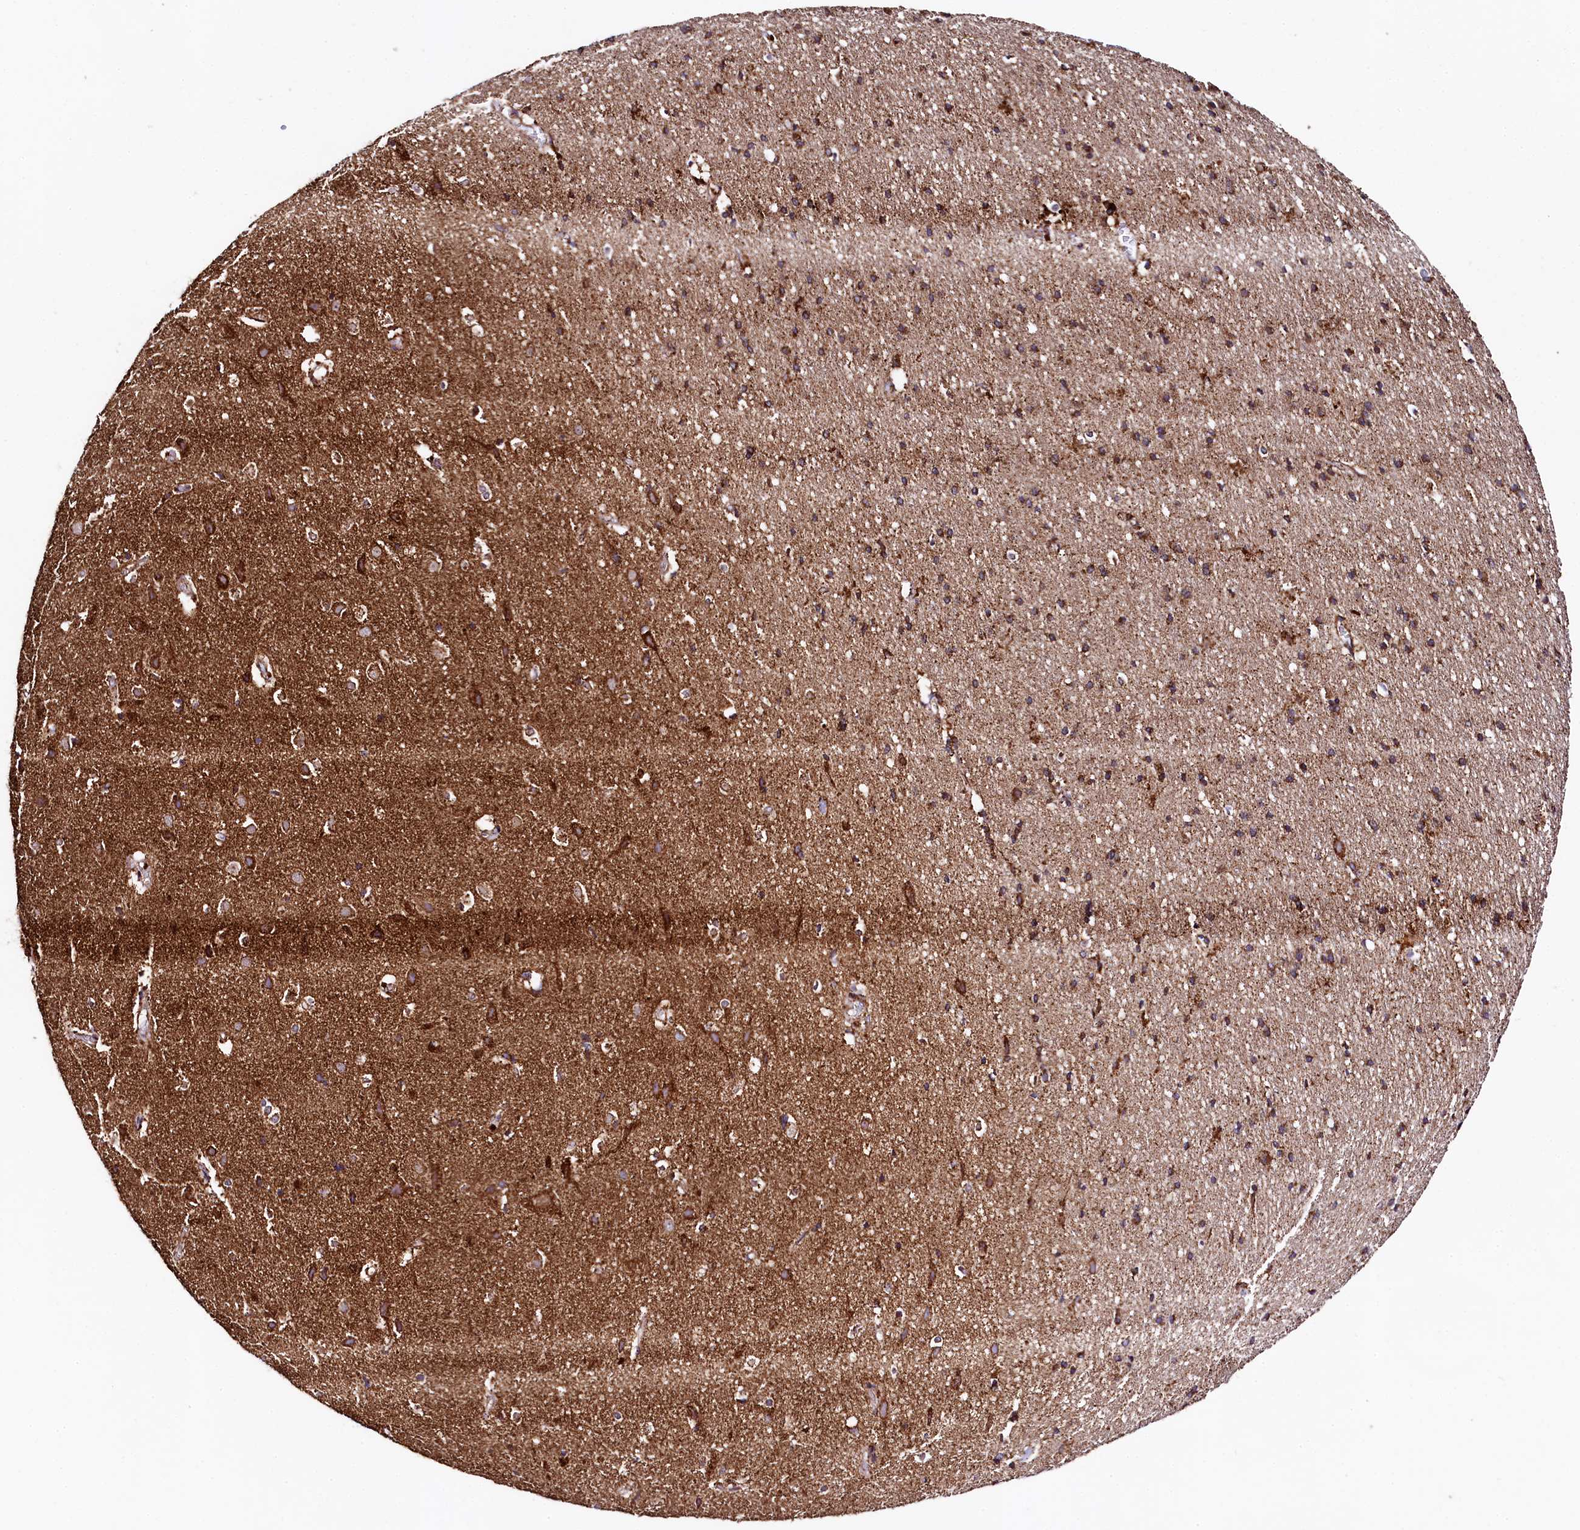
{"staining": {"intensity": "weak", "quantity": ">75%", "location": "cytoplasmic/membranous"}, "tissue": "cerebral cortex", "cell_type": "Endothelial cells", "image_type": "normal", "snomed": [{"axis": "morphology", "description": "Normal tissue, NOS"}, {"axis": "topography", "description": "Cerebral cortex"}], "caption": "Immunohistochemistry (IHC) micrograph of unremarkable cerebral cortex: cerebral cortex stained using immunohistochemistry (IHC) demonstrates low levels of weak protein expression localized specifically in the cytoplasmic/membranous of endothelial cells, appearing as a cytoplasmic/membranous brown color.", "gene": "CLYBL", "patient": {"sex": "male", "age": 54}}